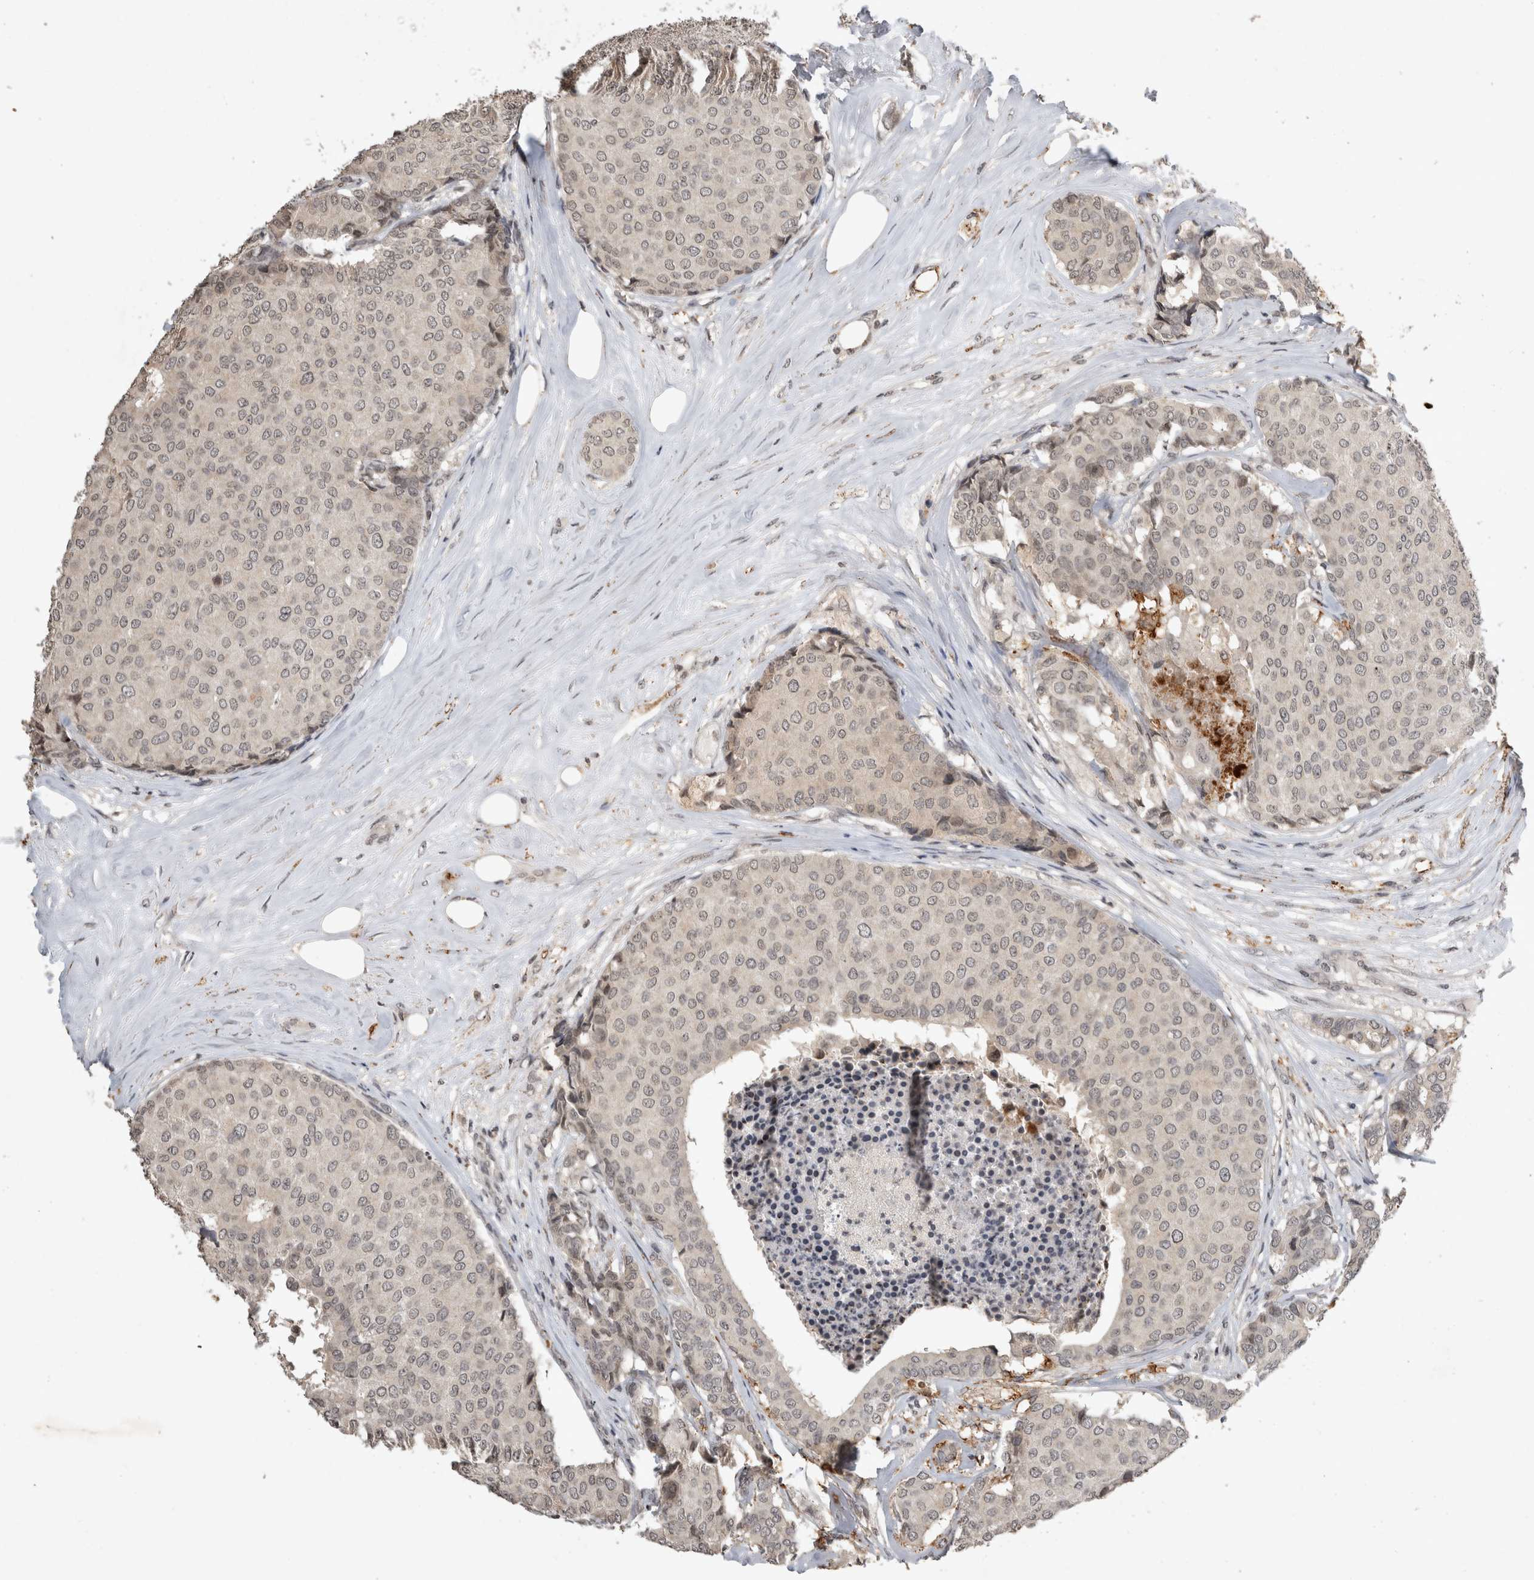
{"staining": {"intensity": "negative", "quantity": "none", "location": "none"}, "tissue": "breast cancer", "cell_type": "Tumor cells", "image_type": "cancer", "snomed": [{"axis": "morphology", "description": "Duct carcinoma"}, {"axis": "topography", "description": "Breast"}], "caption": "Breast cancer (intraductal carcinoma) stained for a protein using immunohistochemistry (IHC) reveals no positivity tumor cells.", "gene": "HRK", "patient": {"sex": "female", "age": 75}}